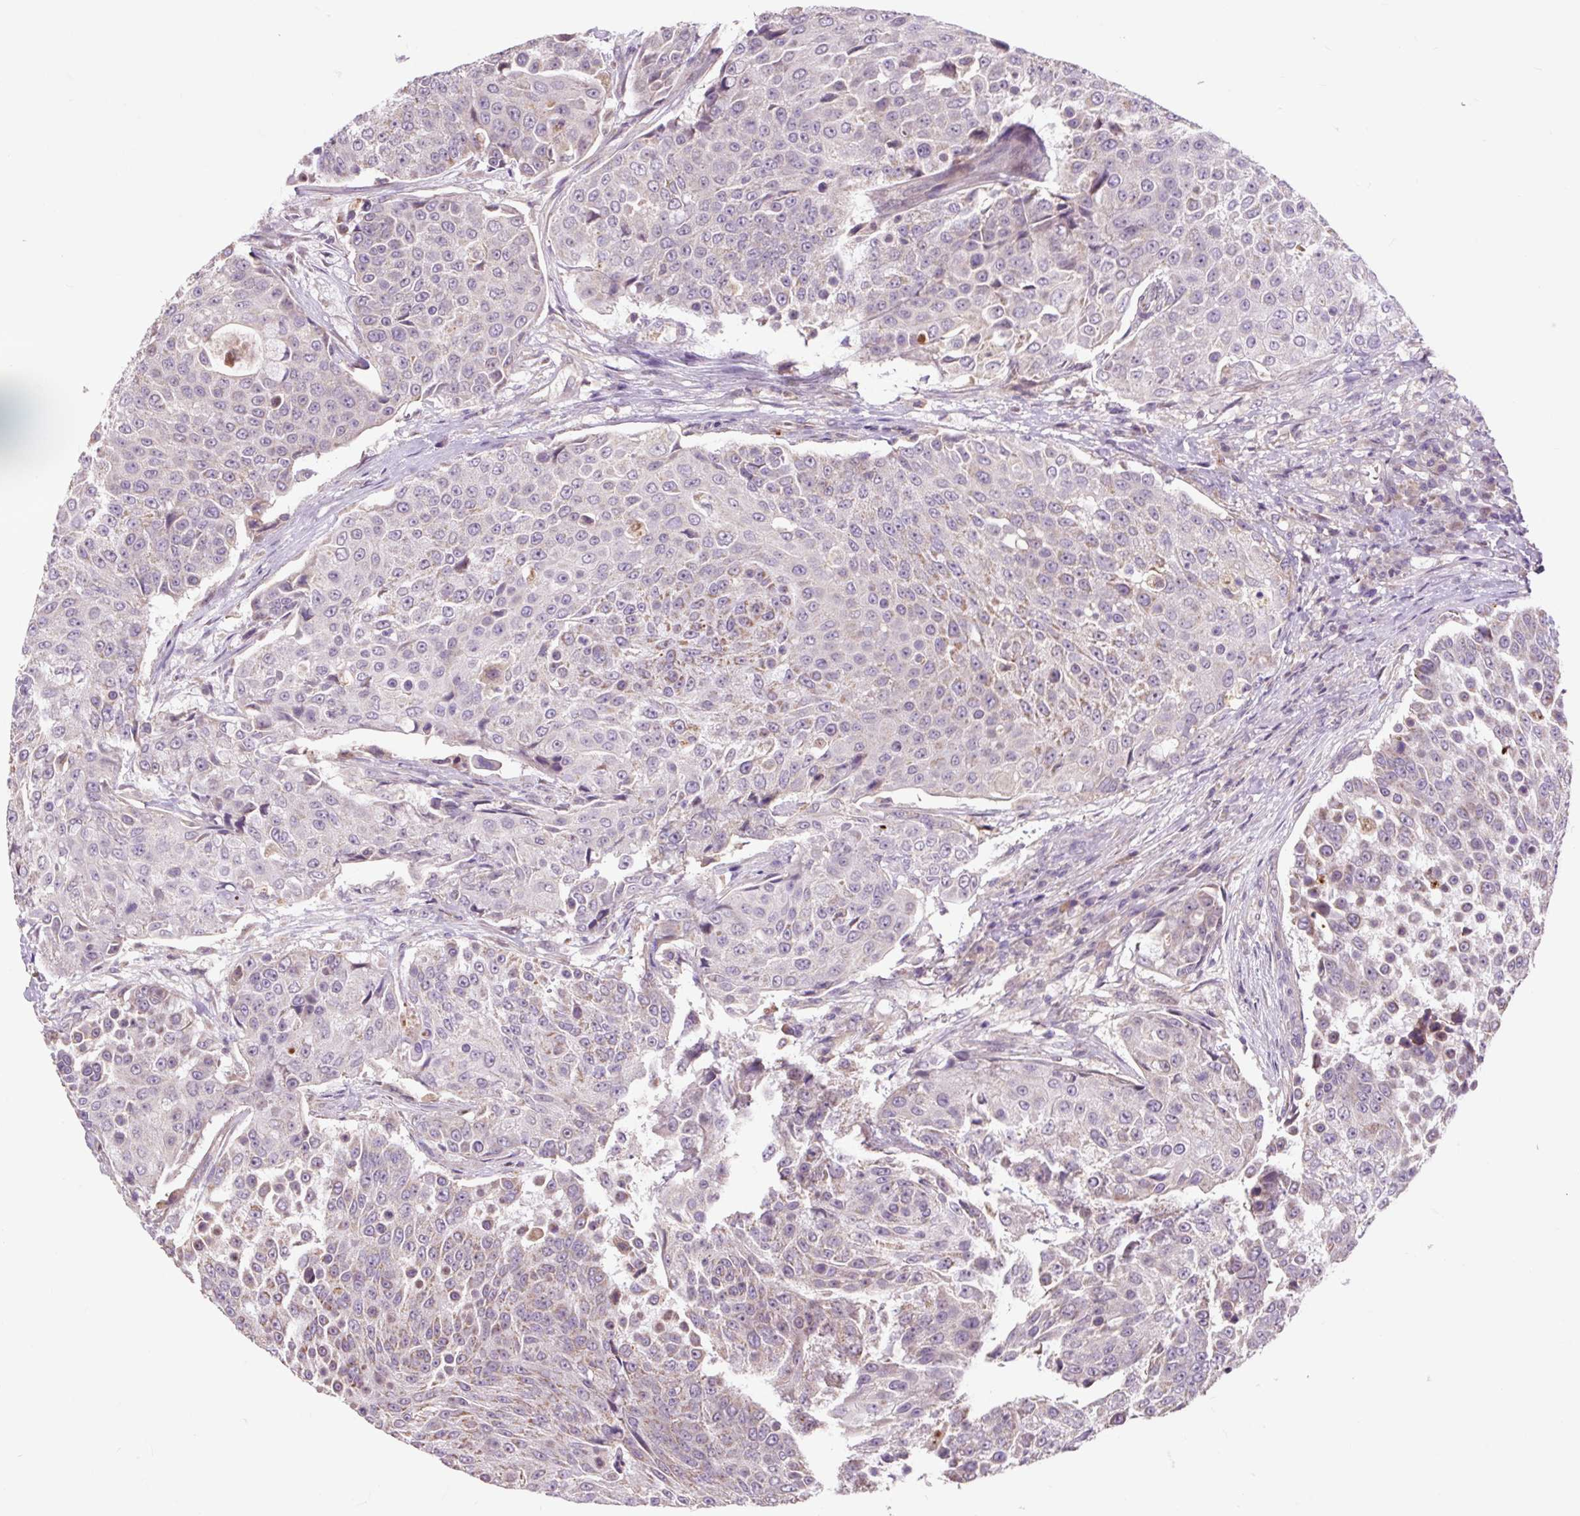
{"staining": {"intensity": "weak", "quantity": "25%-75%", "location": "cytoplasmic/membranous"}, "tissue": "urothelial cancer", "cell_type": "Tumor cells", "image_type": "cancer", "snomed": [{"axis": "morphology", "description": "Urothelial carcinoma, High grade"}, {"axis": "topography", "description": "Urinary bladder"}], "caption": "A high-resolution photomicrograph shows immunohistochemistry staining of urothelial carcinoma (high-grade), which displays weak cytoplasmic/membranous expression in about 25%-75% of tumor cells.", "gene": "PRIMPOL", "patient": {"sex": "female", "age": 63}}